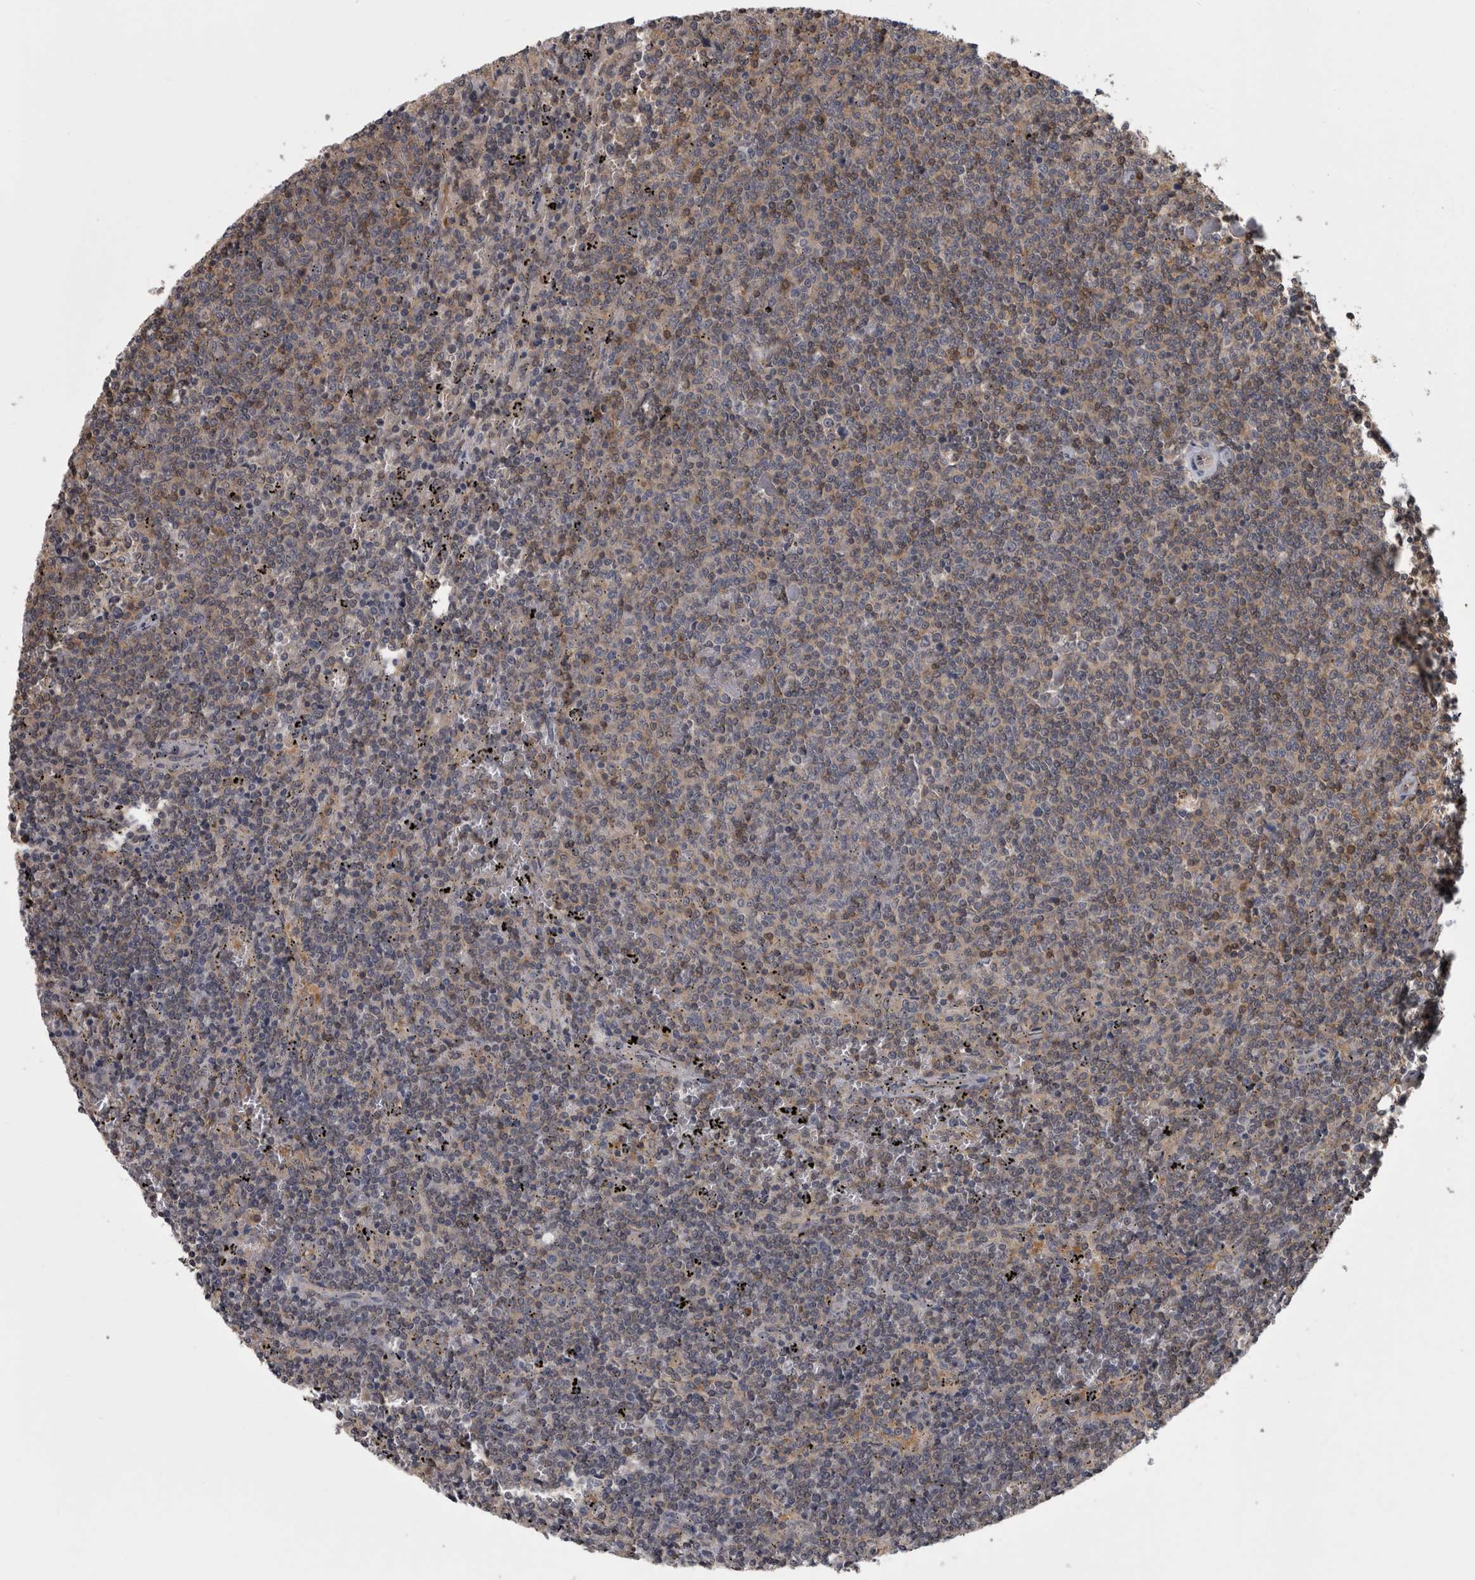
{"staining": {"intensity": "weak", "quantity": "25%-75%", "location": "cytoplasmic/membranous"}, "tissue": "lymphoma", "cell_type": "Tumor cells", "image_type": "cancer", "snomed": [{"axis": "morphology", "description": "Malignant lymphoma, non-Hodgkin's type, Low grade"}, {"axis": "topography", "description": "Spleen"}], "caption": "Lymphoma stained for a protein (brown) displays weak cytoplasmic/membranous positive staining in about 25%-75% of tumor cells.", "gene": "APRT", "patient": {"sex": "female", "age": 50}}